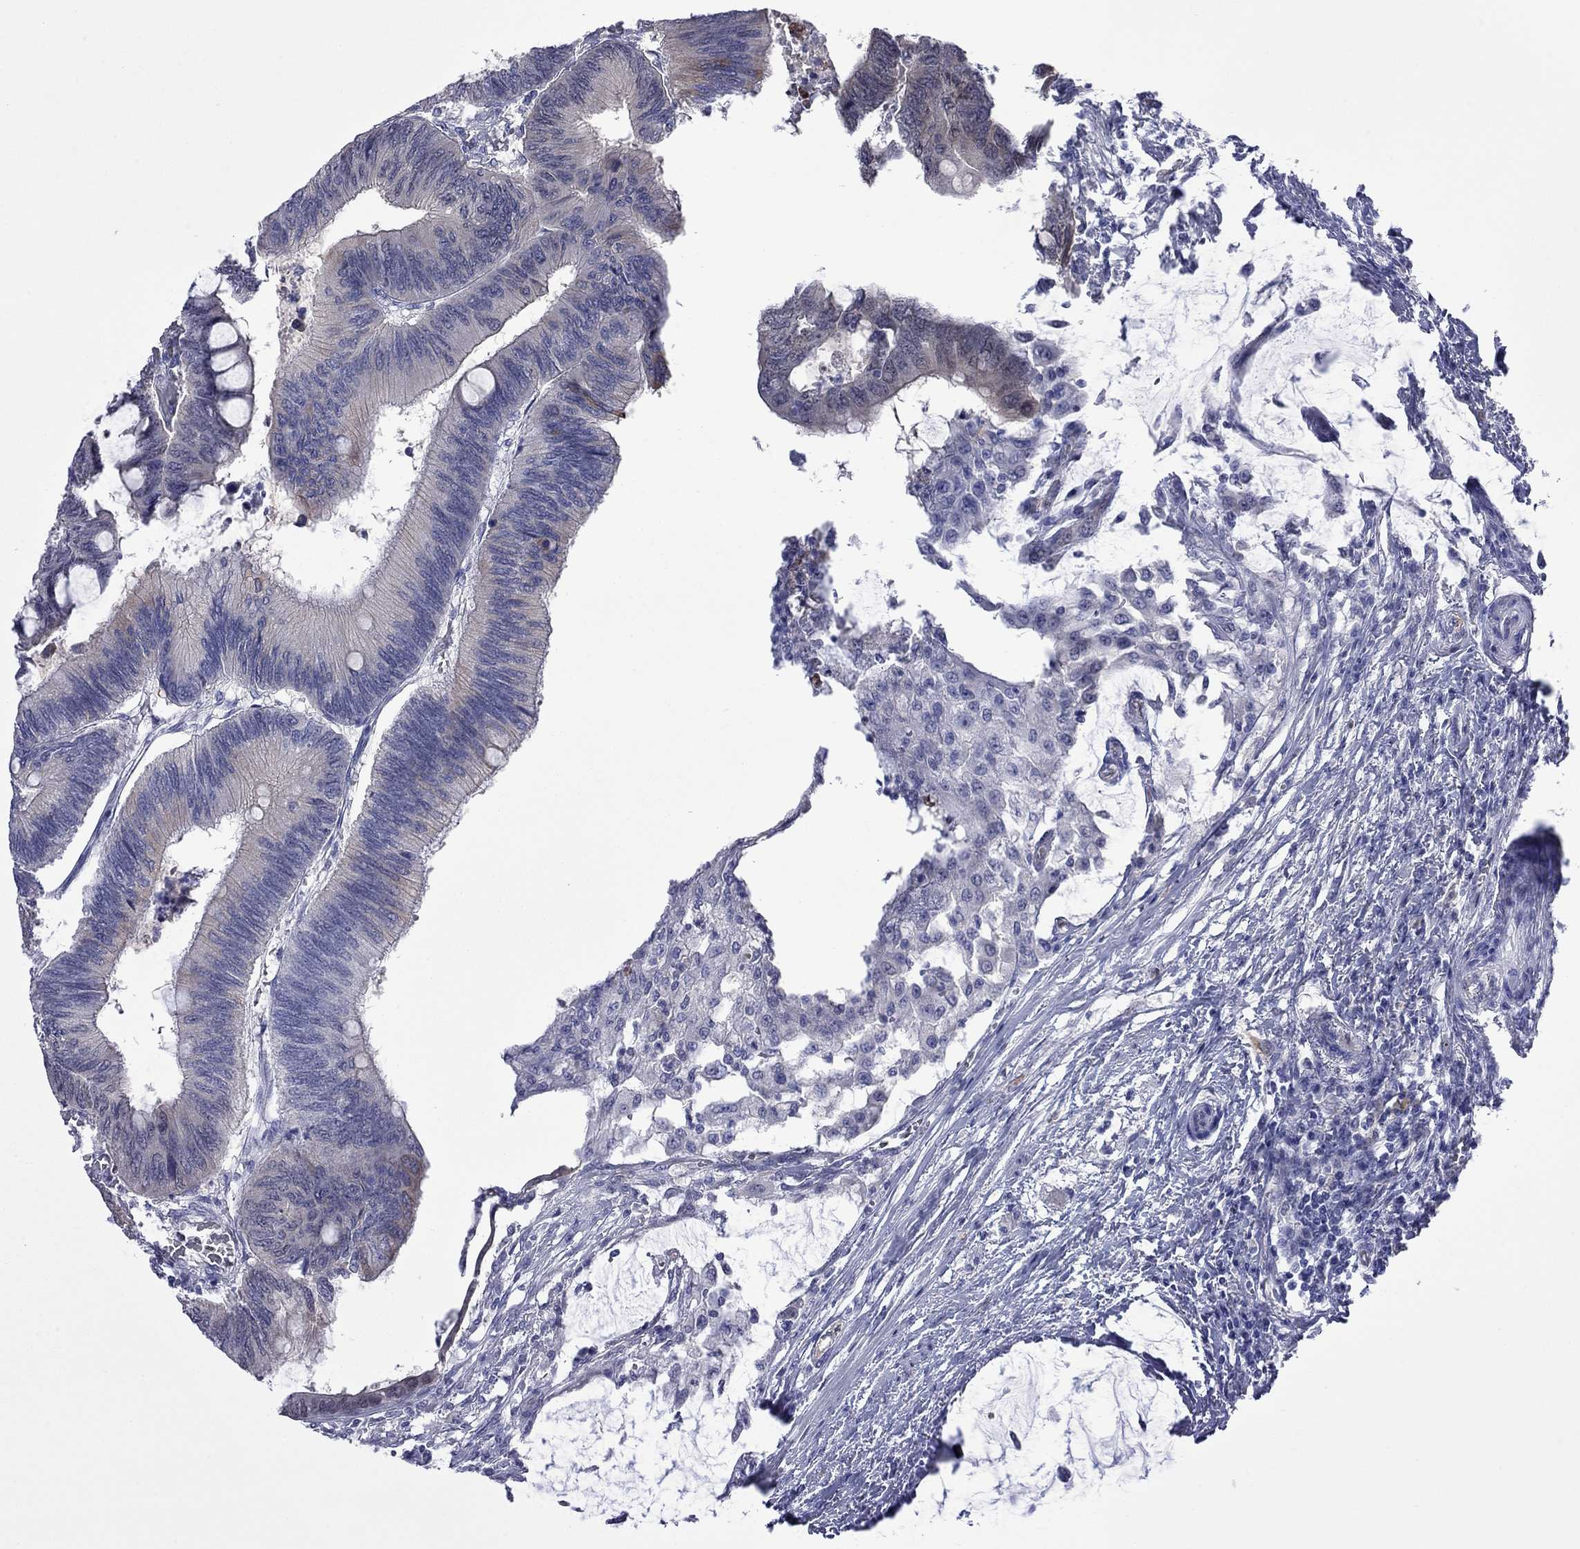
{"staining": {"intensity": "weak", "quantity": "<25%", "location": "cytoplasmic/membranous"}, "tissue": "colorectal cancer", "cell_type": "Tumor cells", "image_type": "cancer", "snomed": [{"axis": "morphology", "description": "Normal tissue, NOS"}, {"axis": "morphology", "description": "Adenocarcinoma, NOS"}, {"axis": "topography", "description": "Rectum"}, {"axis": "topography", "description": "Peripheral nerve tissue"}], "caption": "Immunohistochemical staining of colorectal cancer demonstrates no significant staining in tumor cells.", "gene": "CTNNBIP1", "patient": {"sex": "male", "age": 92}}